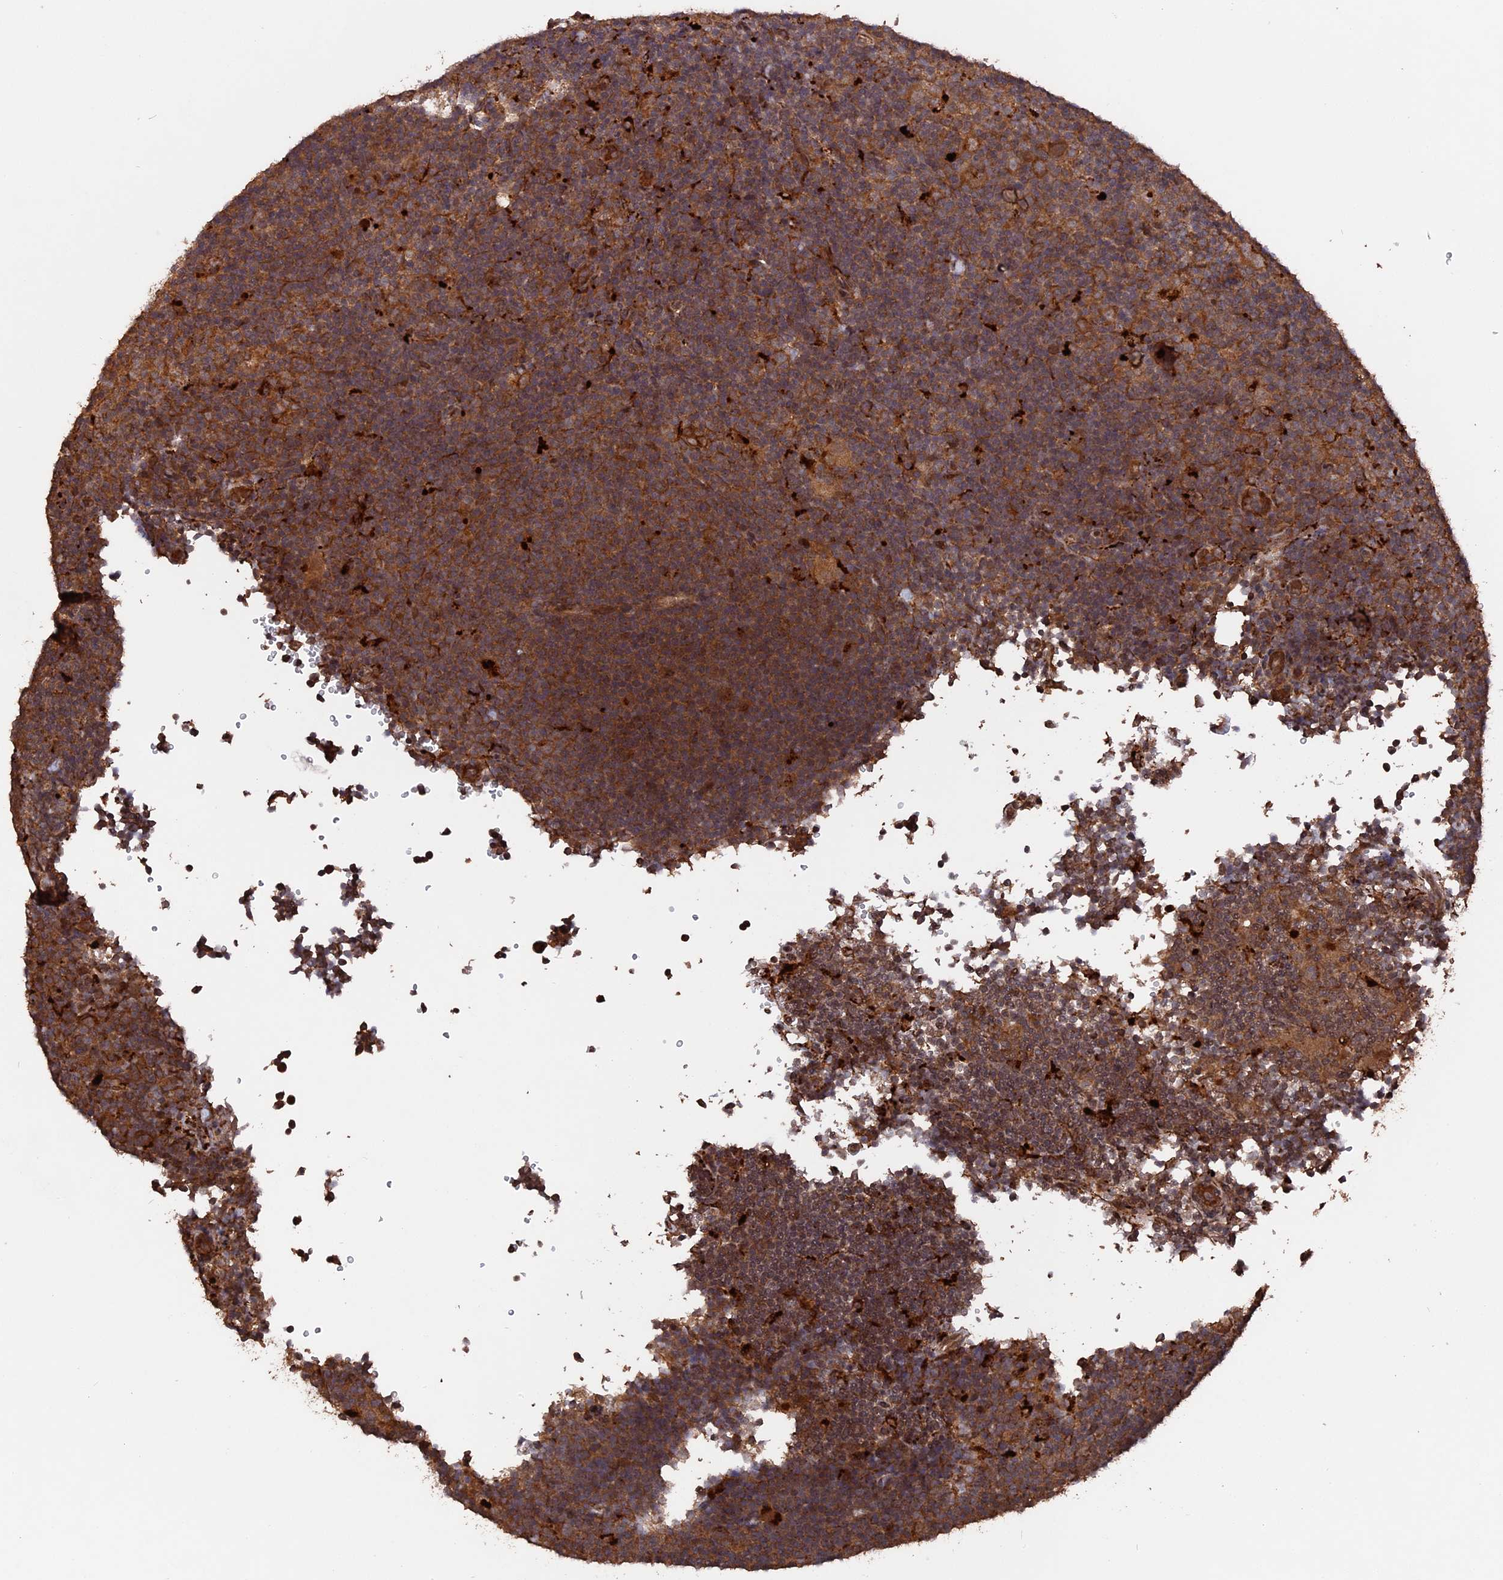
{"staining": {"intensity": "moderate", "quantity": ">75%", "location": "cytoplasmic/membranous"}, "tissue": "lymphoma", "cell_type": "Tumor cells", "image_type": "cancer", "snomed": [{"axis": "morphology", "description": "Hodgkin's disease, NOS"}, {"axis": "topography", "description": "Lymph node"}], "caption": "The immunohistochemical stain labels moderate cytoplasmic/membranous expression in tumor cells of lymphoma tissue.", "gene": "TELO2", "patient": {"sex": "female", "age": 57}}